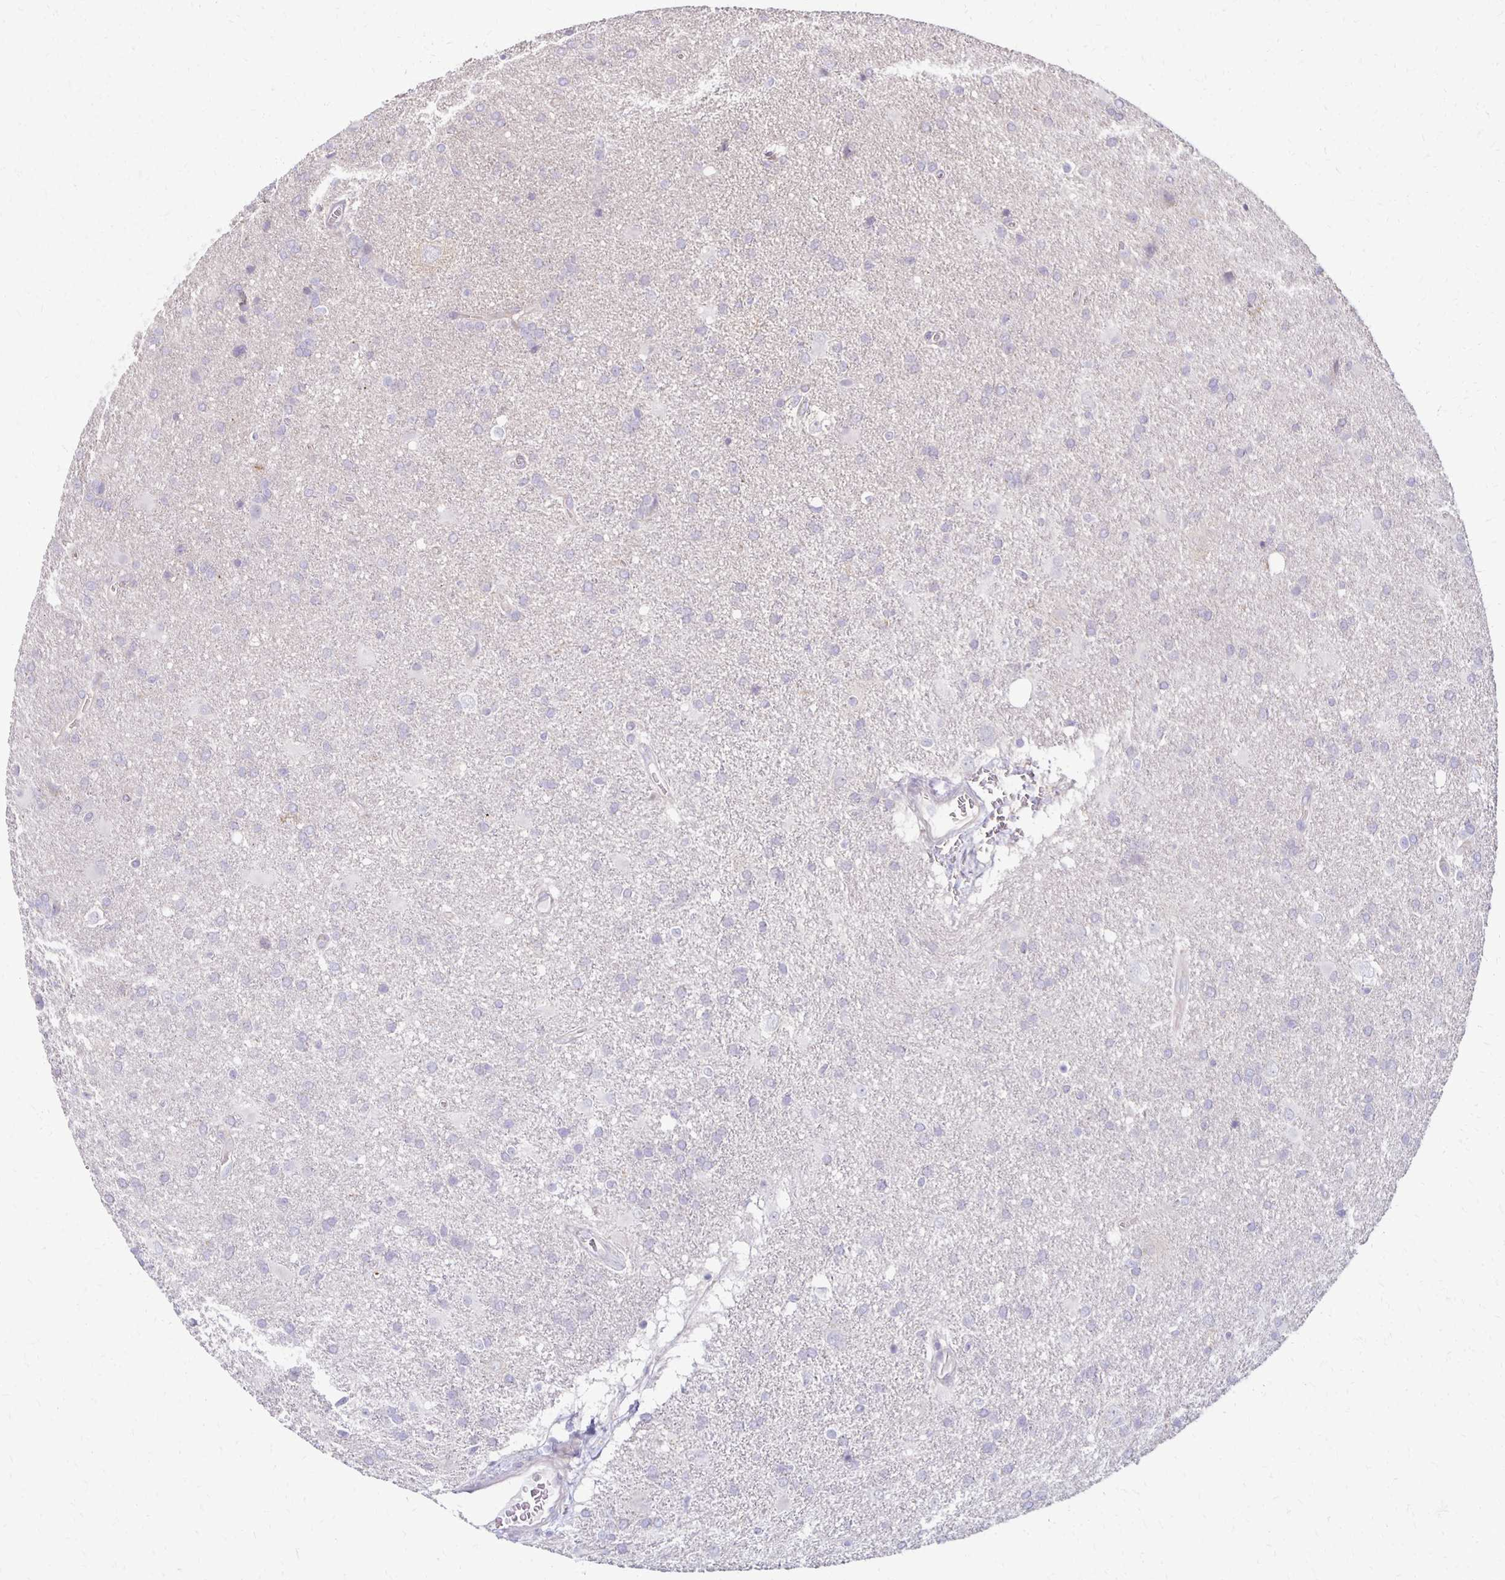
{"staining": {"intensity": "negative", "quantity": "none", "location": "none"}, "tissue": "glioma", "cell_type": "Tumor cells", "image_type": "cancer", "snomed": [{"axis": "morphology", "description": "Glioma, malignant, Low grade"}, {"axis": "topography", "description": "Brain"}], "caption": "There is no significant expression in tumor cells of glioma. (Stains: DAB immunohistochemistry (IHC) with hematoxylin counter stain, Microscopy: brightfield microscopy at high magnification).", "gene": "KATNBL1", "patient": {"sex": "male", "age": 66}}